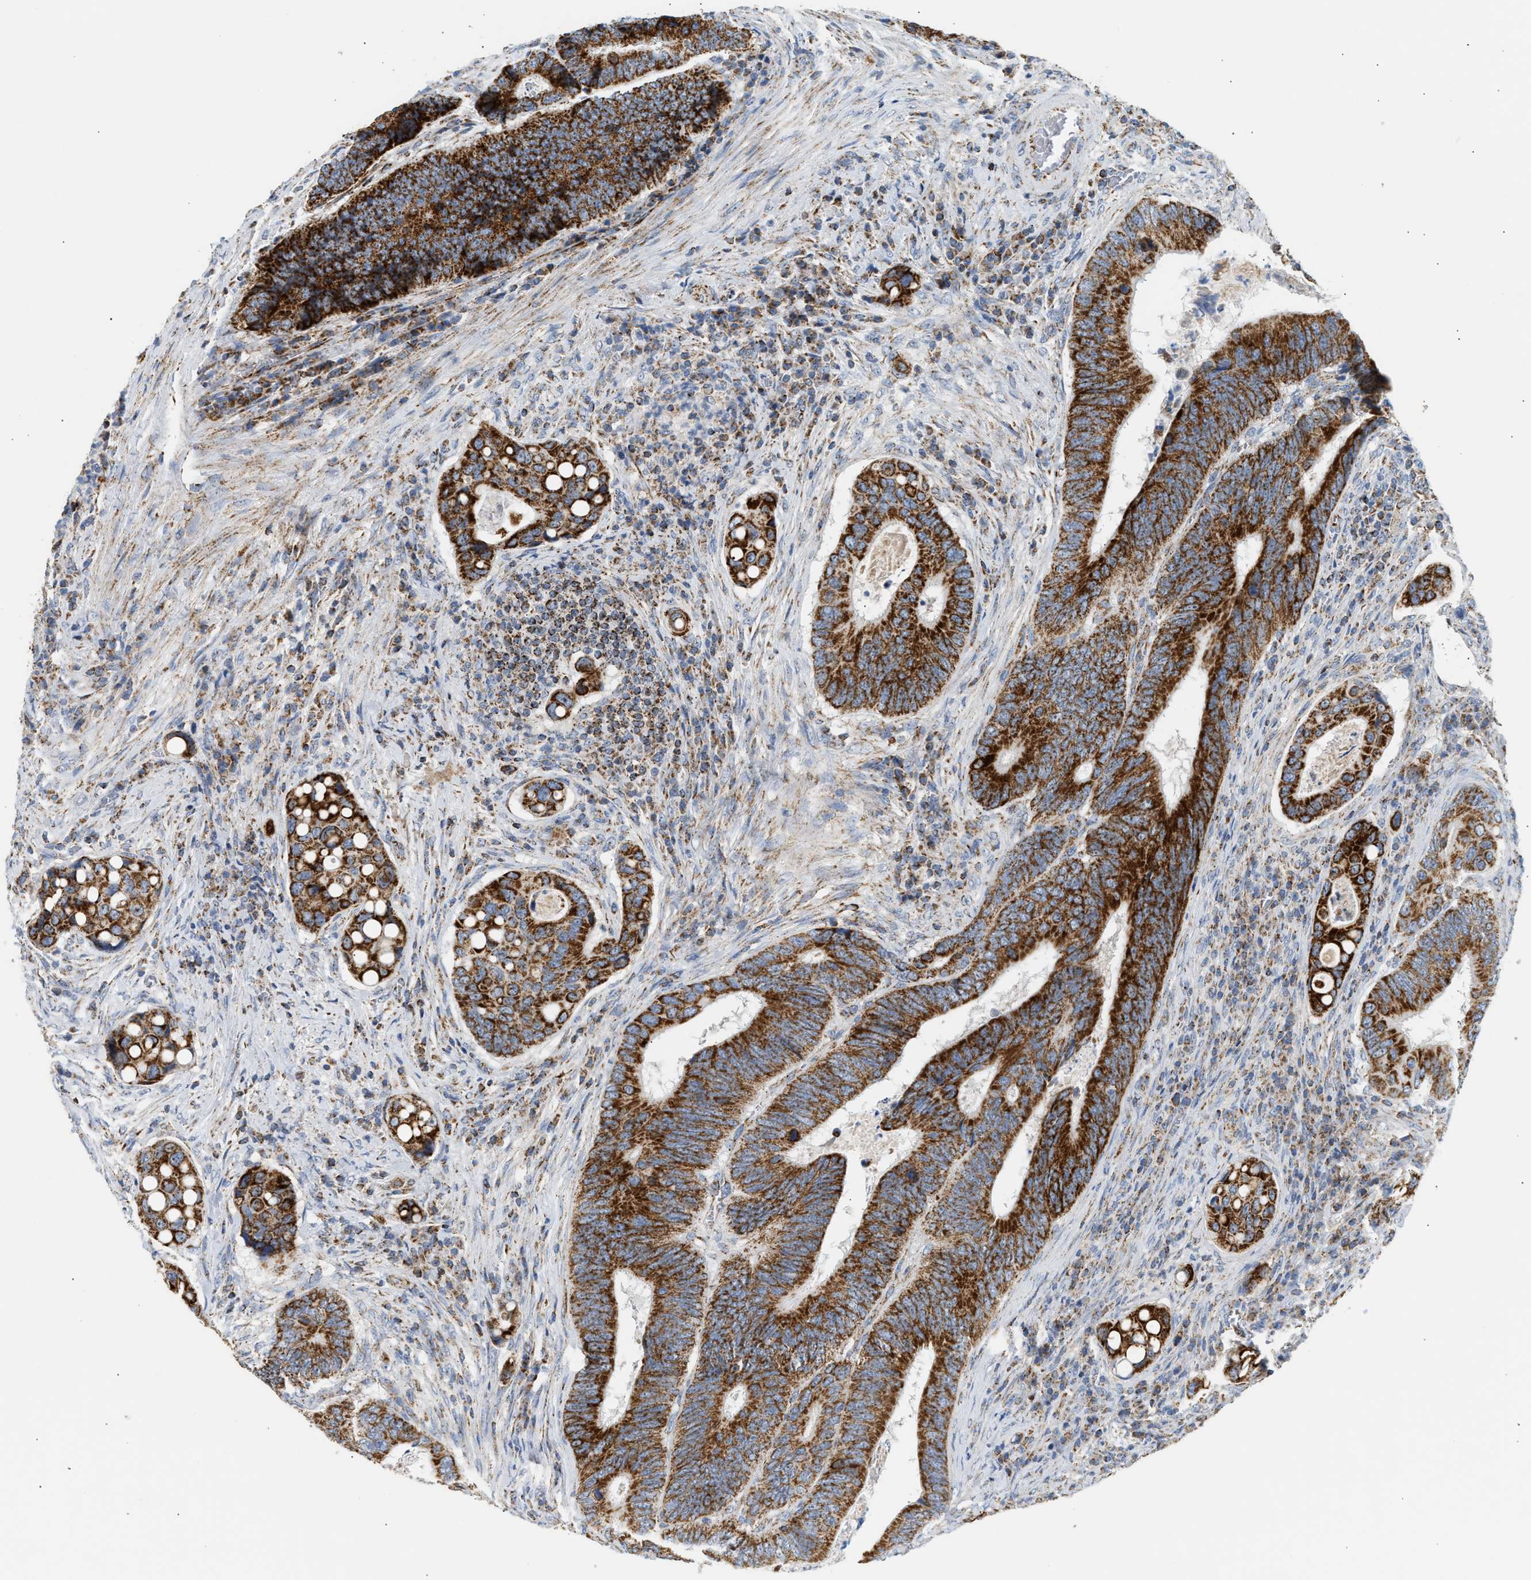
{"staining": {"intensity": "strong", "quantity": ">75%", "location": "cytoplasmic/membranous"}, "tissue": "colorectal cancer", "cell_type": "Tumor cells", "image_type": "cancer", "snomed": [{"axis": "morphology", "description": "Inflammation, NOS"}, {"axis": "morphology", "description": "Adenocarcinoma, NOS"}, {"axis": "topography", "description": "Colon"}], "caption": "This photomicrograph reveals immunohistochemistry staining of human colorectal adenocarcinoma, with high strong cytoplasmic/membranous positivity in about >75% of tumor cells.", "gene": "OGDH", "patient": {"sex": "male", "age": 72}}